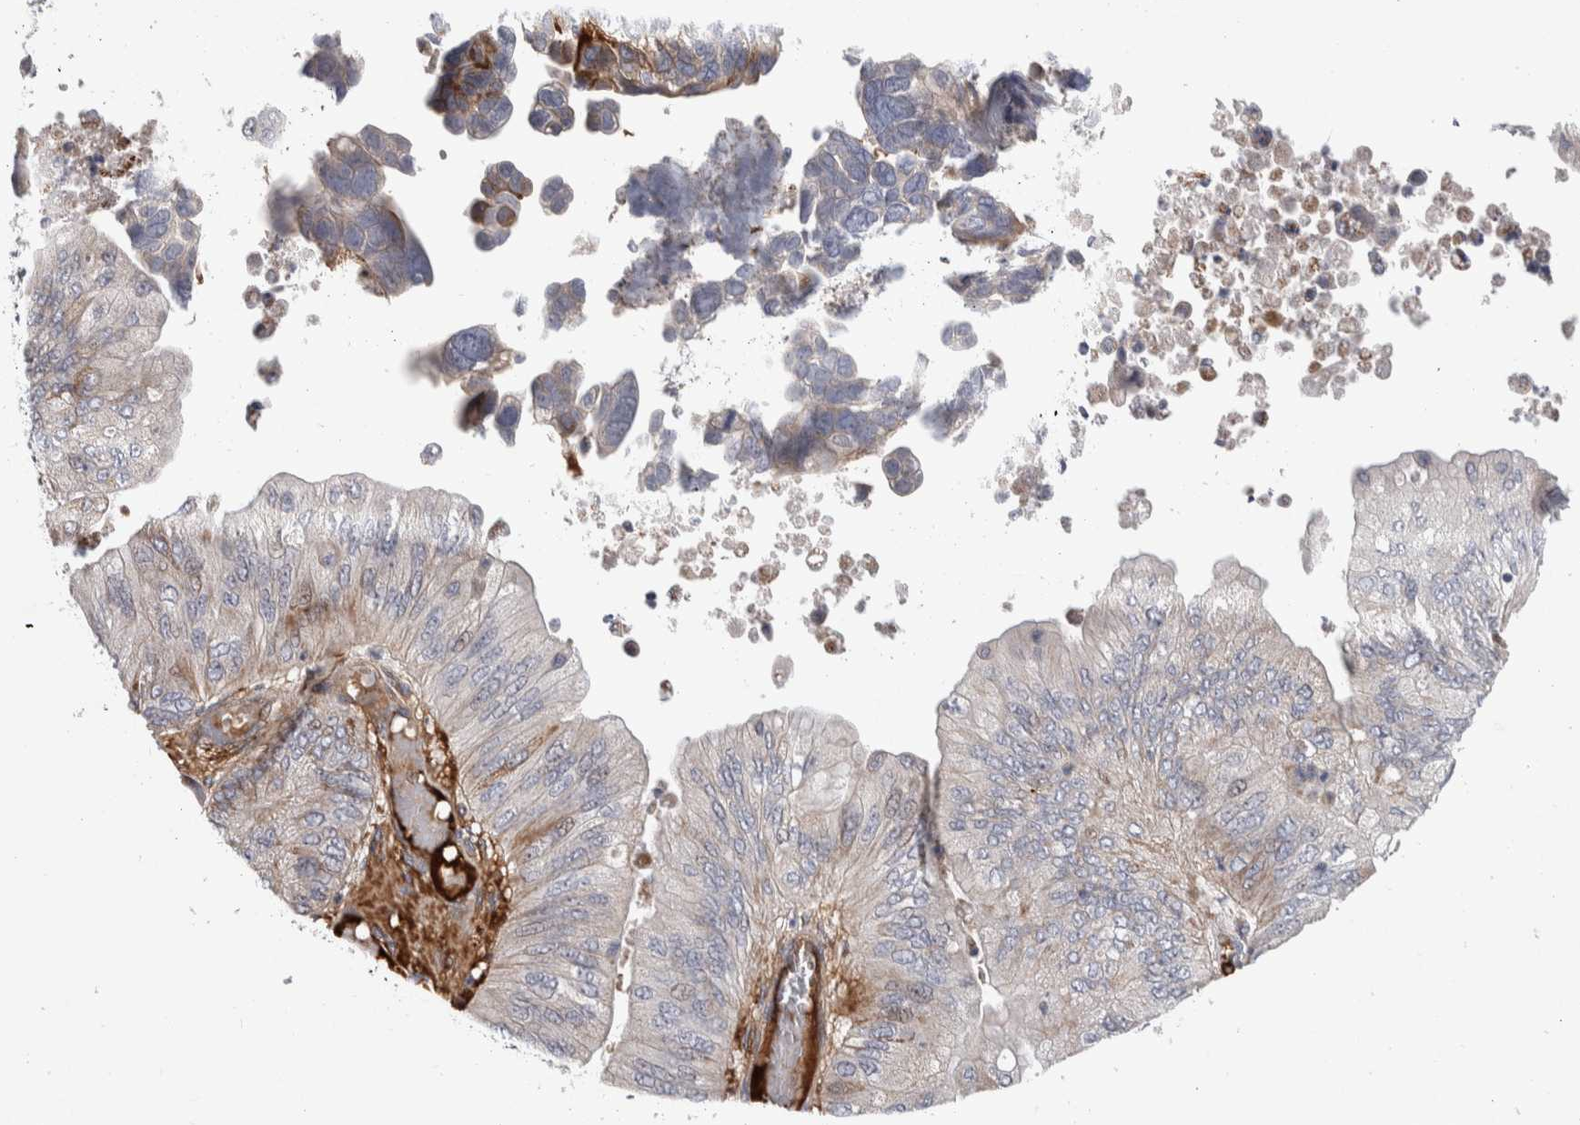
{"staining": {"intensity": "moderate", "quantity": "<25%", "location": "cytoplasmic/membranous"}, "tissue": "ovarian cancer", "cell_type": "Tumor cells", "image_type": "cancer", "snomed": [{"axis": "morphology", "description": "Cystadenocarcinoma, mucinous, NOS"}, {"axis": "topography", "description": "Ovary"}], "caption": "The image exhibits a brown stain indicating the presence of a protein in the cytoplasmic/membranous of tumor cells in ovarian cancer. The staining was performed using DAB (3,3'-diaminobenzidine) to visualize the protein expression in brown, while the nuclei were stained in blue with hematoxylin (Magnification: 20x).", "gene": "PSMG3", "patient": {"sex": "female", "age": 61}}